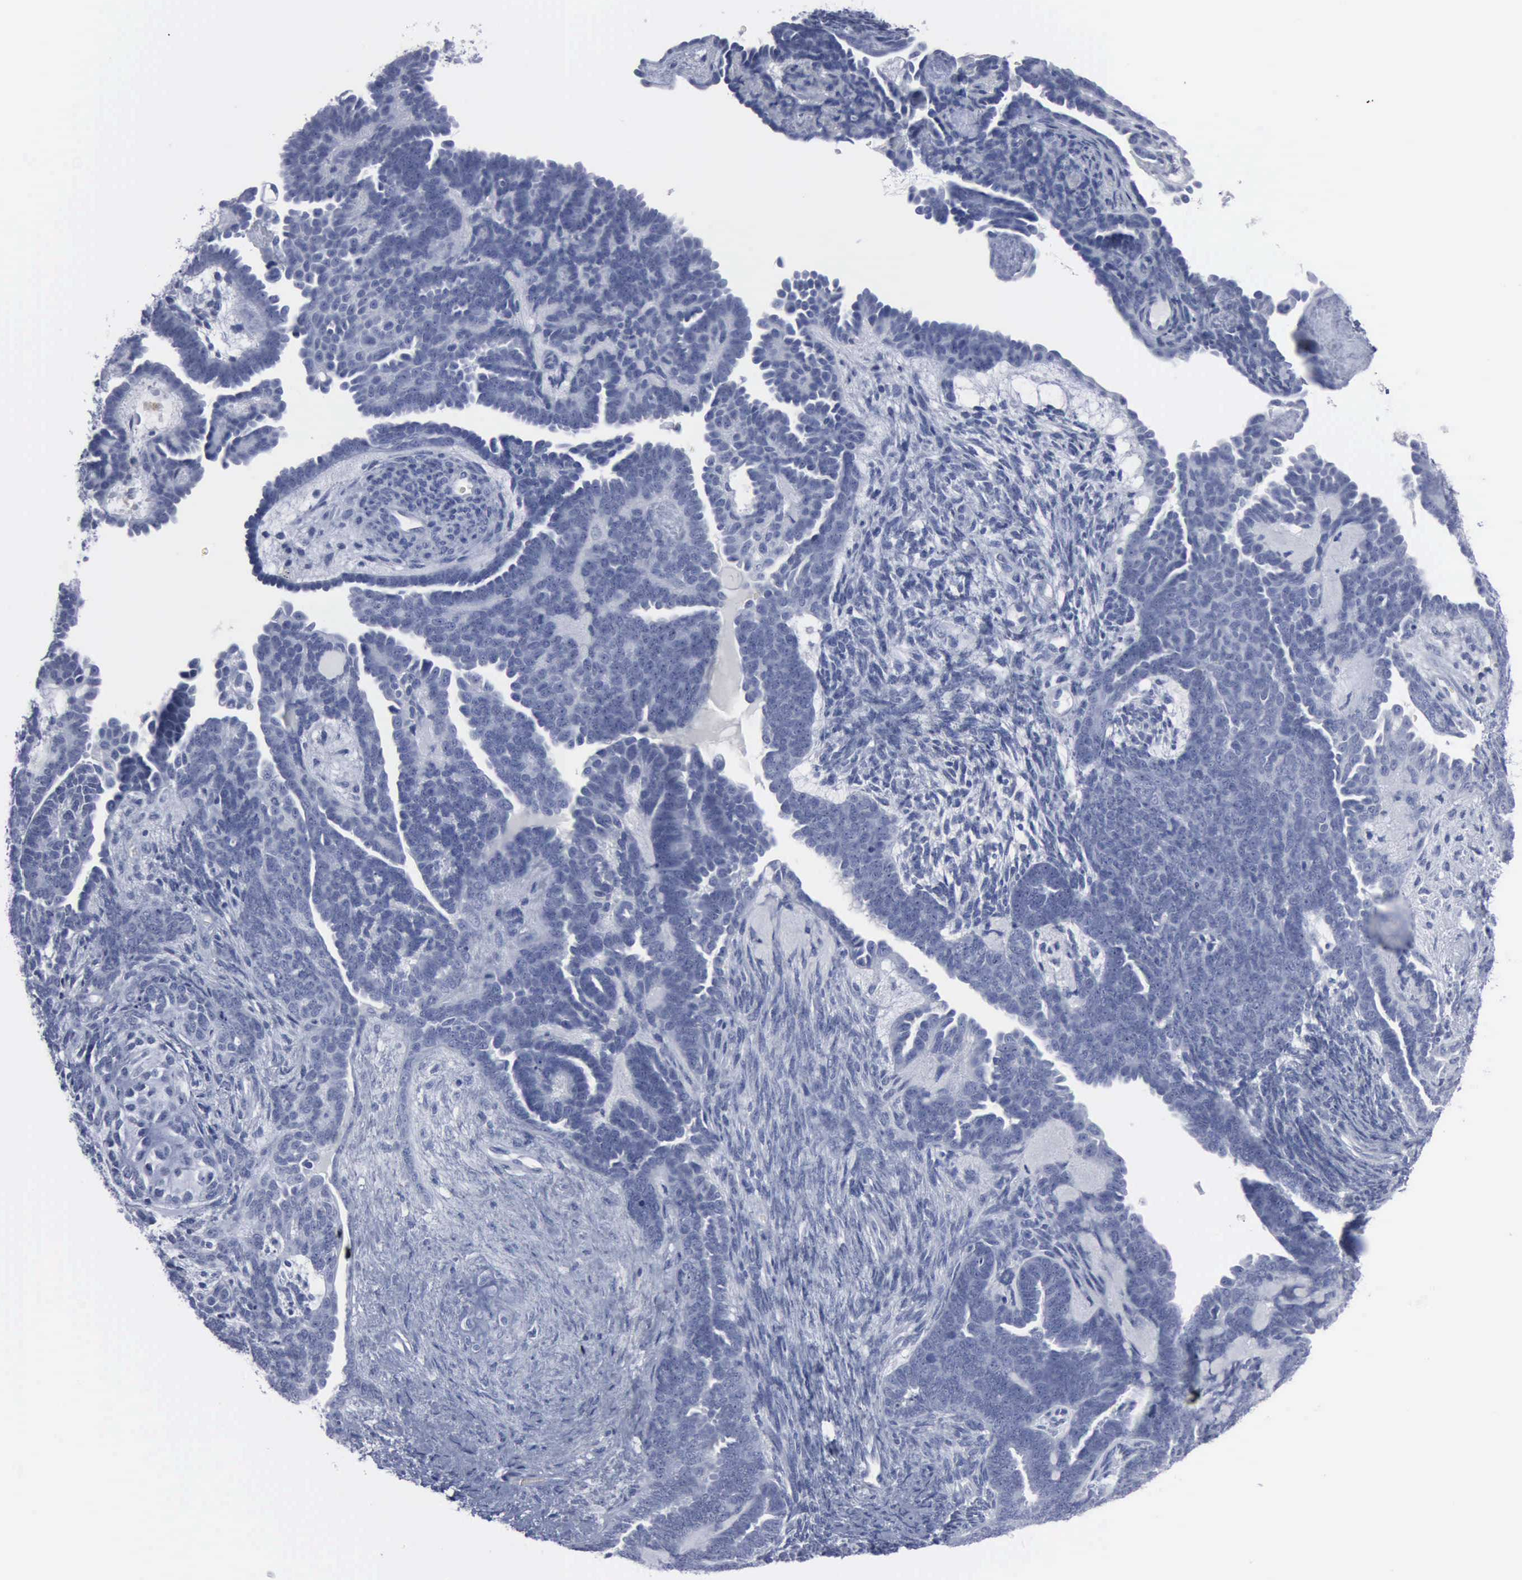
{"staining": {"intensity": "negative", "quantity": "none", "location": "none"}, "tissue": "endometrial cancer", "cell_type": "Tumor cells", "image_type": "cancer", "snomed": [{"axis": "morphology", "description": "Neoplasm, malignant, NOS"}, {"axis": "topography", "description": "Endometrium"}], "caption": "This is a micrograph of immunohistochemistry staining of malignant neoplasm (endometrial), which shows no positivity in tumor cells.", "gene": "VCAM1", "patient": {"sex": "female", "age": 74}}